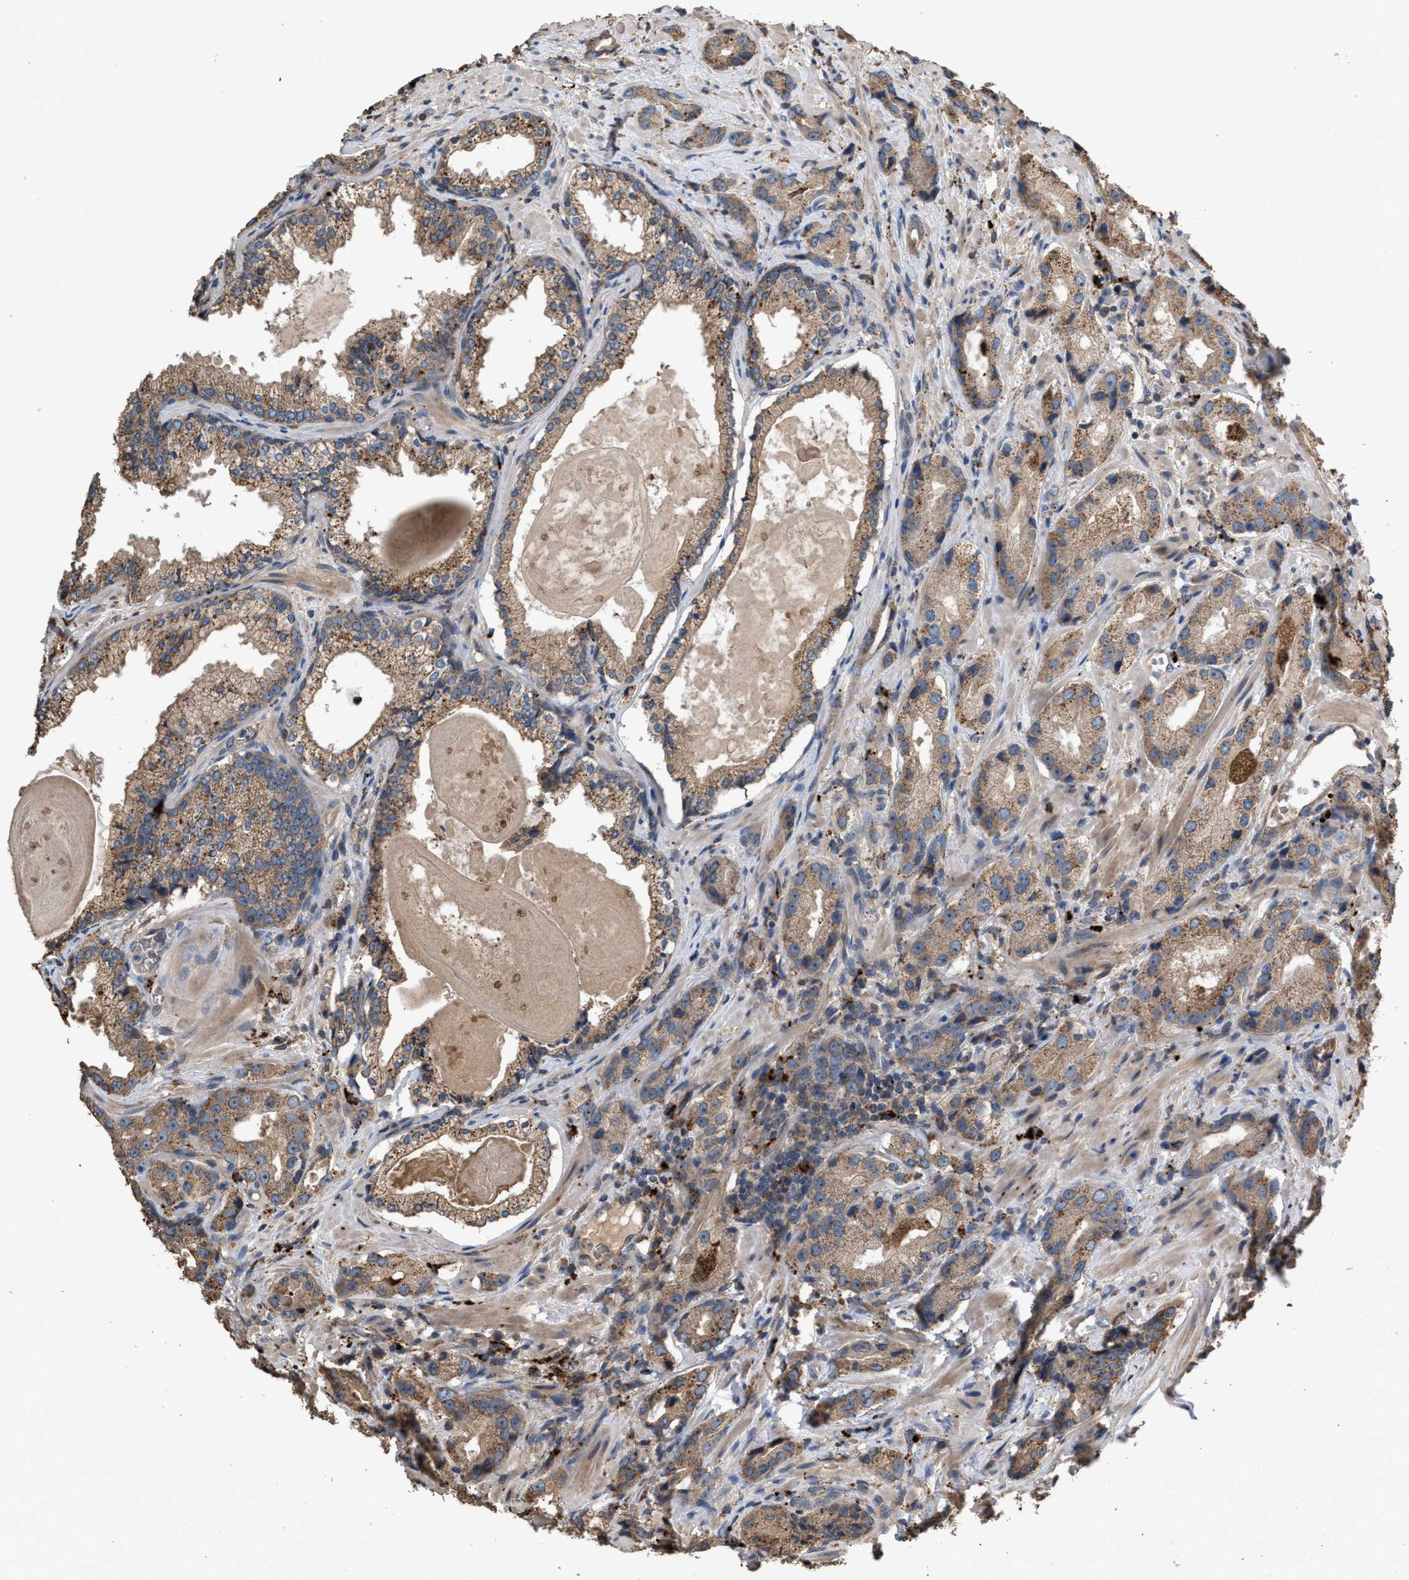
{"staining": {"intensity": "moderate", "quantity": ">75%", "location": "cytoplasmic/membranous"}, "tissue": "prostate cancer", "cell_type": "Tumor cells", "image_type": "cancer", "snomed": [{"axis": "morphology", "description": "Adenocarcinoma, High grade"}, {"axis": "topography", "description": "Prostate"}], "caption": "This image displays IHC staining of prostate cancer, with medium moderate cytoplasmic/membranous staining in about >75% of tumor cells.", "gene": "ELMO3", "patient": {"sex": "male", "age": 63}}